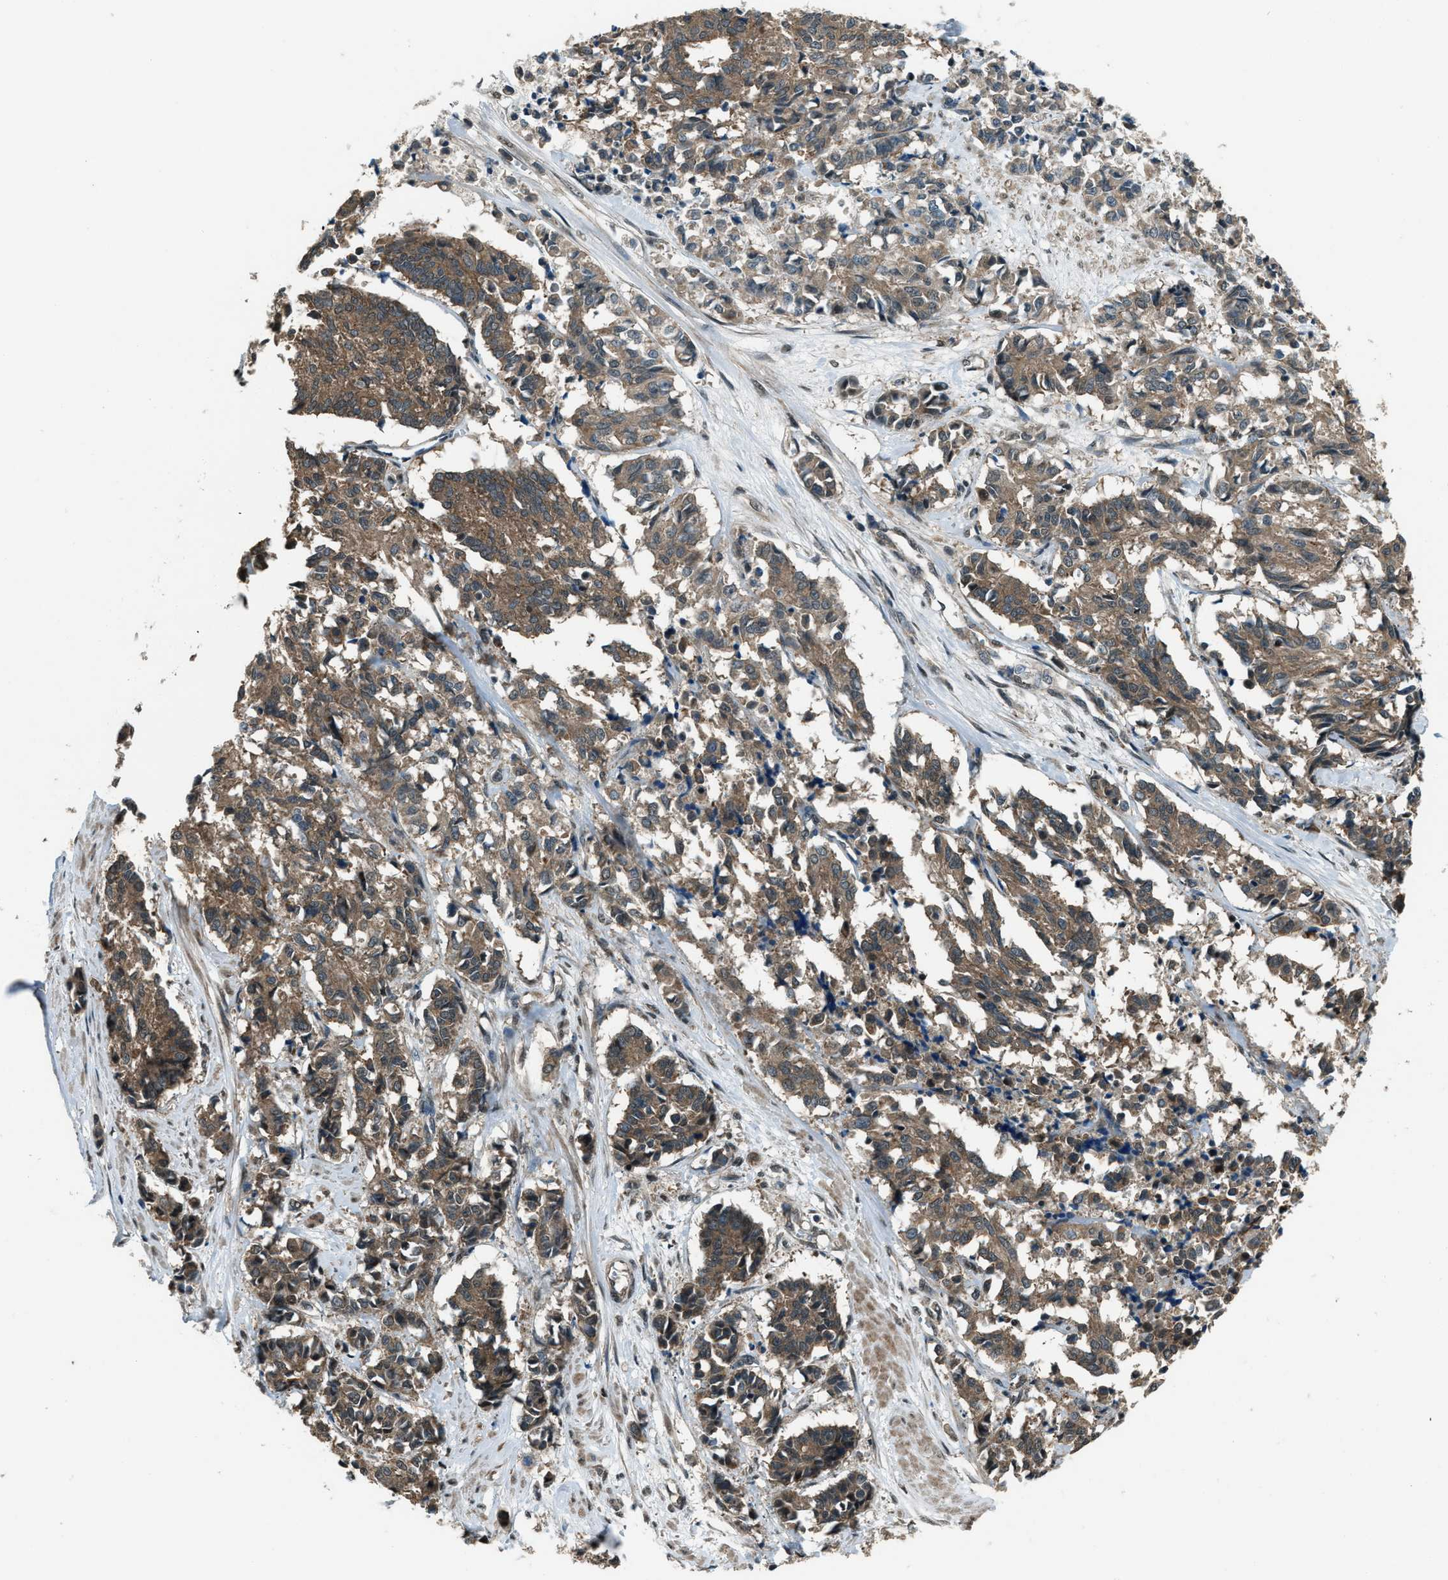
{"staining": {"intensity": "moderate", "quantity": ">75%", "location": "cytoplasmic/membranous"}, "tissue": "cervical cancer", "cell_type": "Tumor cells", "image_type": "cancer", "snomed": [{"axis": "morphology", "description": "Squamous cell carcinoma, NOS"}, {"axis": "topography", "description": "Cervix"}], "caption": "Cervical cancer (squamous cell carcinoma) tissue demonstrates moderate cytoplasmic/membranous expression in about >75% of tumor cells", "gene": "SVIL", "patient": {"sex": "female", "age": 35}}